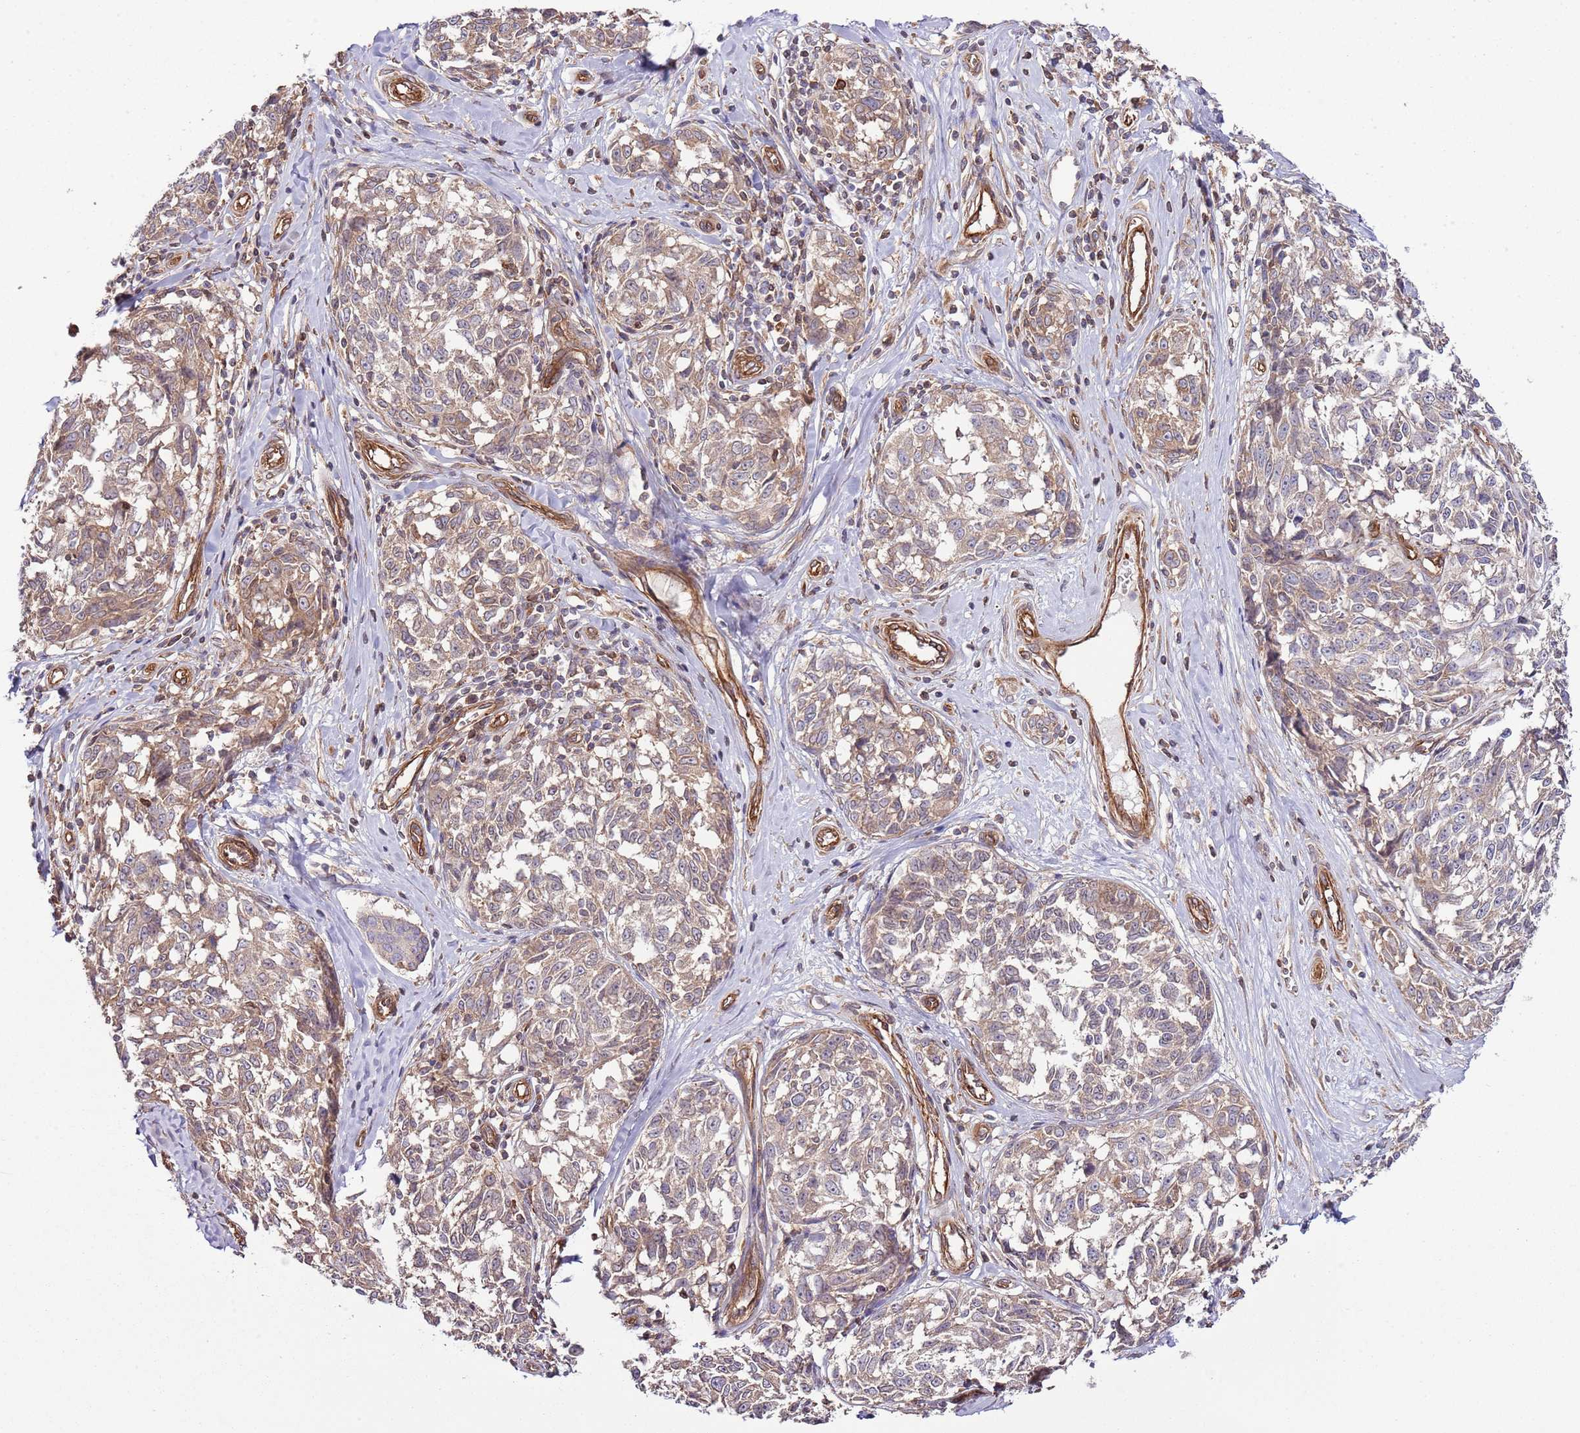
{"staining": {"intensity": "moderate", "quantity": "25%-75%", "location": "cytoplasmic/membranous"}, "tissue": "melanoma", "cell_type": "Tumor cells", "image_type": "cancer", "snomed": [{"axis": "morphology", "description": "Normal tissue, NOS"}, {"axis": "morphology", "description": "Malignant melanoma, NOS"}, {"axis": "topography", "description": "Skin"}], "caption": "This histopathology image exhibits IHC staining of human malignant melanoma, with medium moderate cytoplasmic/membranous expression in approximately 25%-75% of tumor cells.", "gene": "LPIN2", "patient": {"sex": "female", "age": 64}}